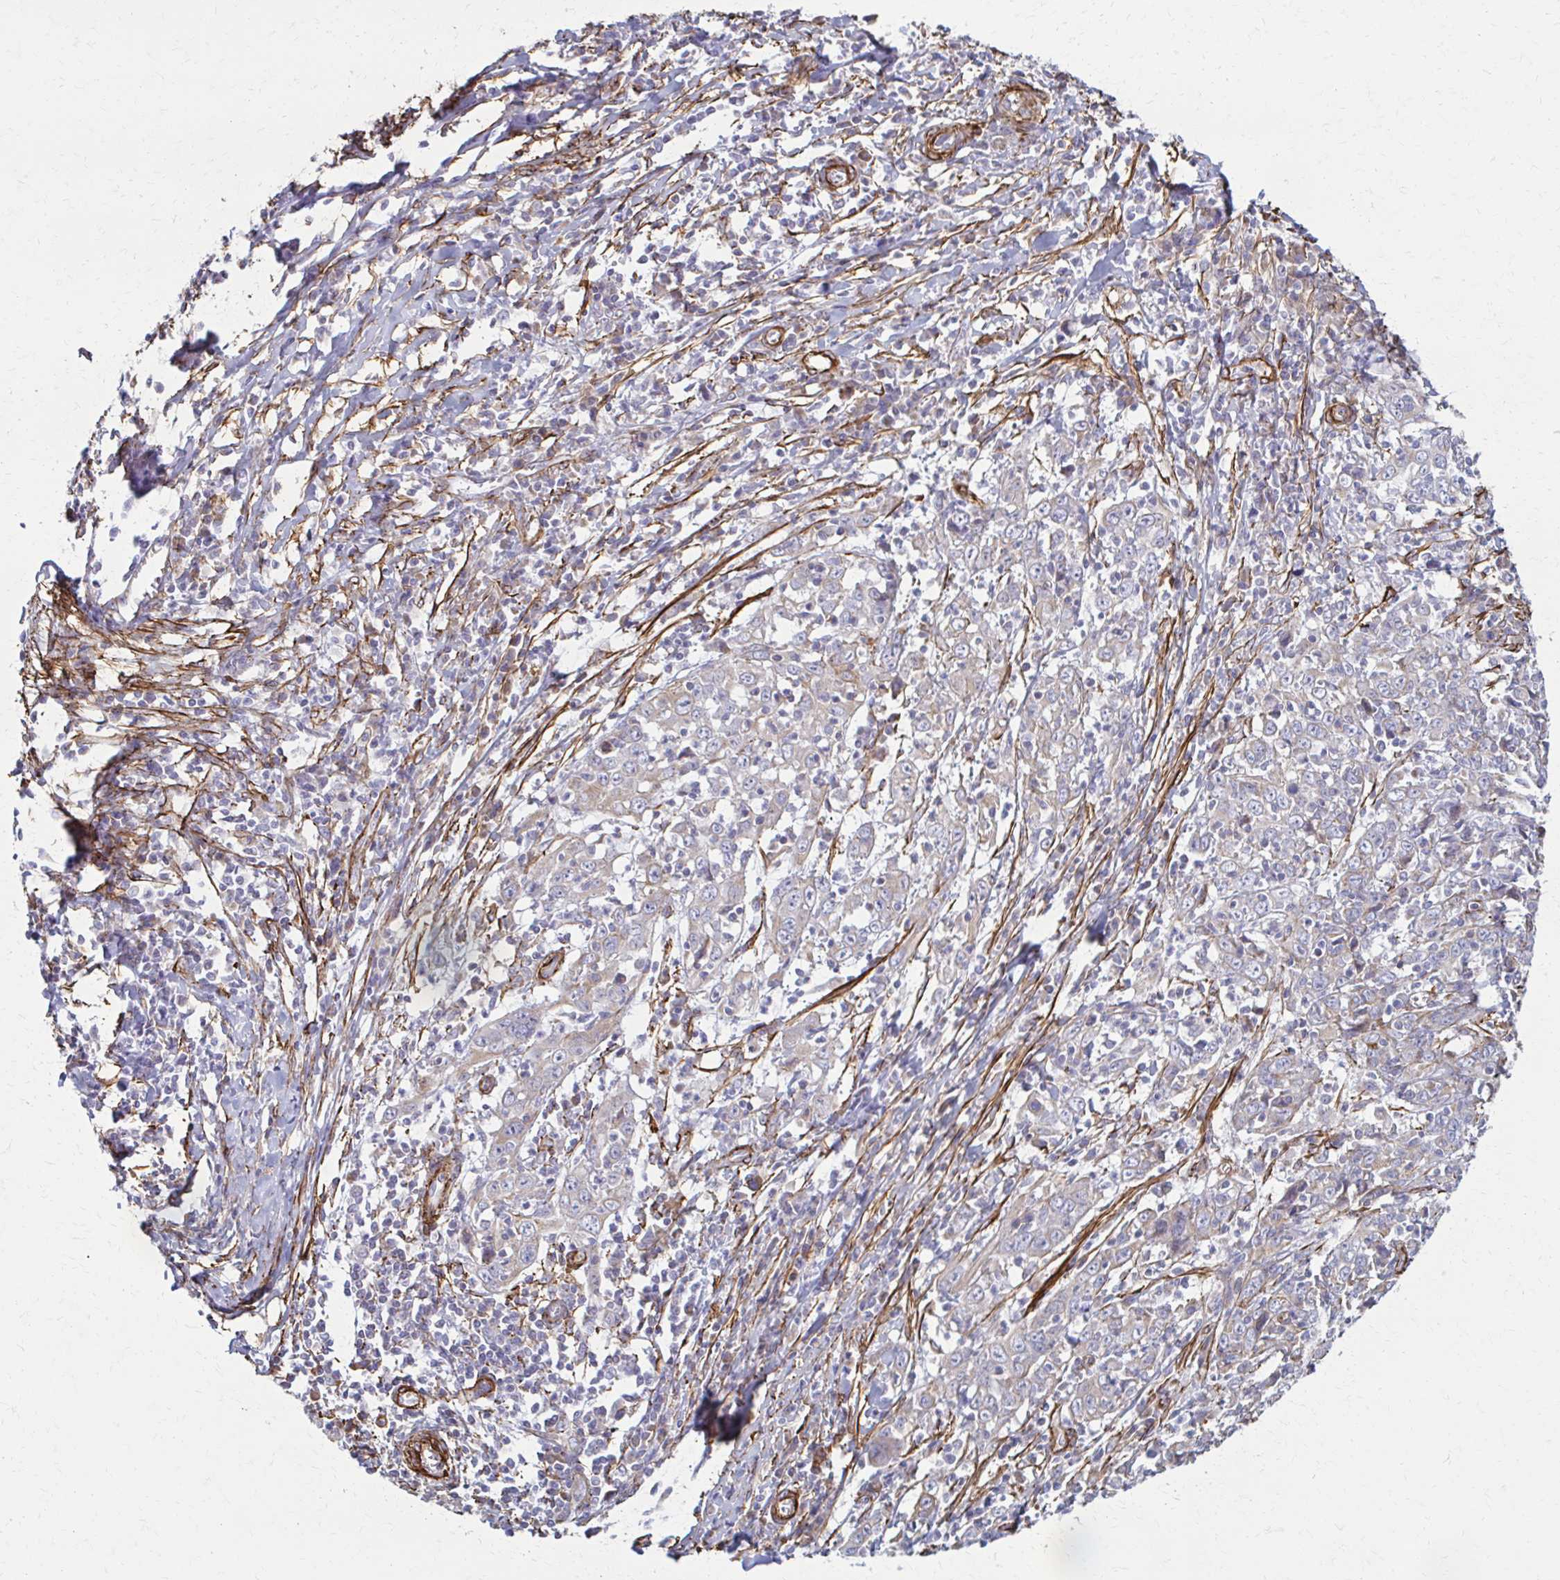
{"staining": {"intensity": "negative", "quantity": "none", "location": "none"}, "tissue": "cervical cancer", "cell_type": "Tumor cells", "image_type": "cancer", "snomed": [{"axis": "morphology", "description": "Squamous cell carcinoma, NOS"}, {"axis": "topography", "description": "Cervix"}], "caption": "Protein analysis of cervical cancer shows no significant expression in tumor cells.", "gene": "TIMMDC1", "patient": {"sex": "female", "age": 46}}